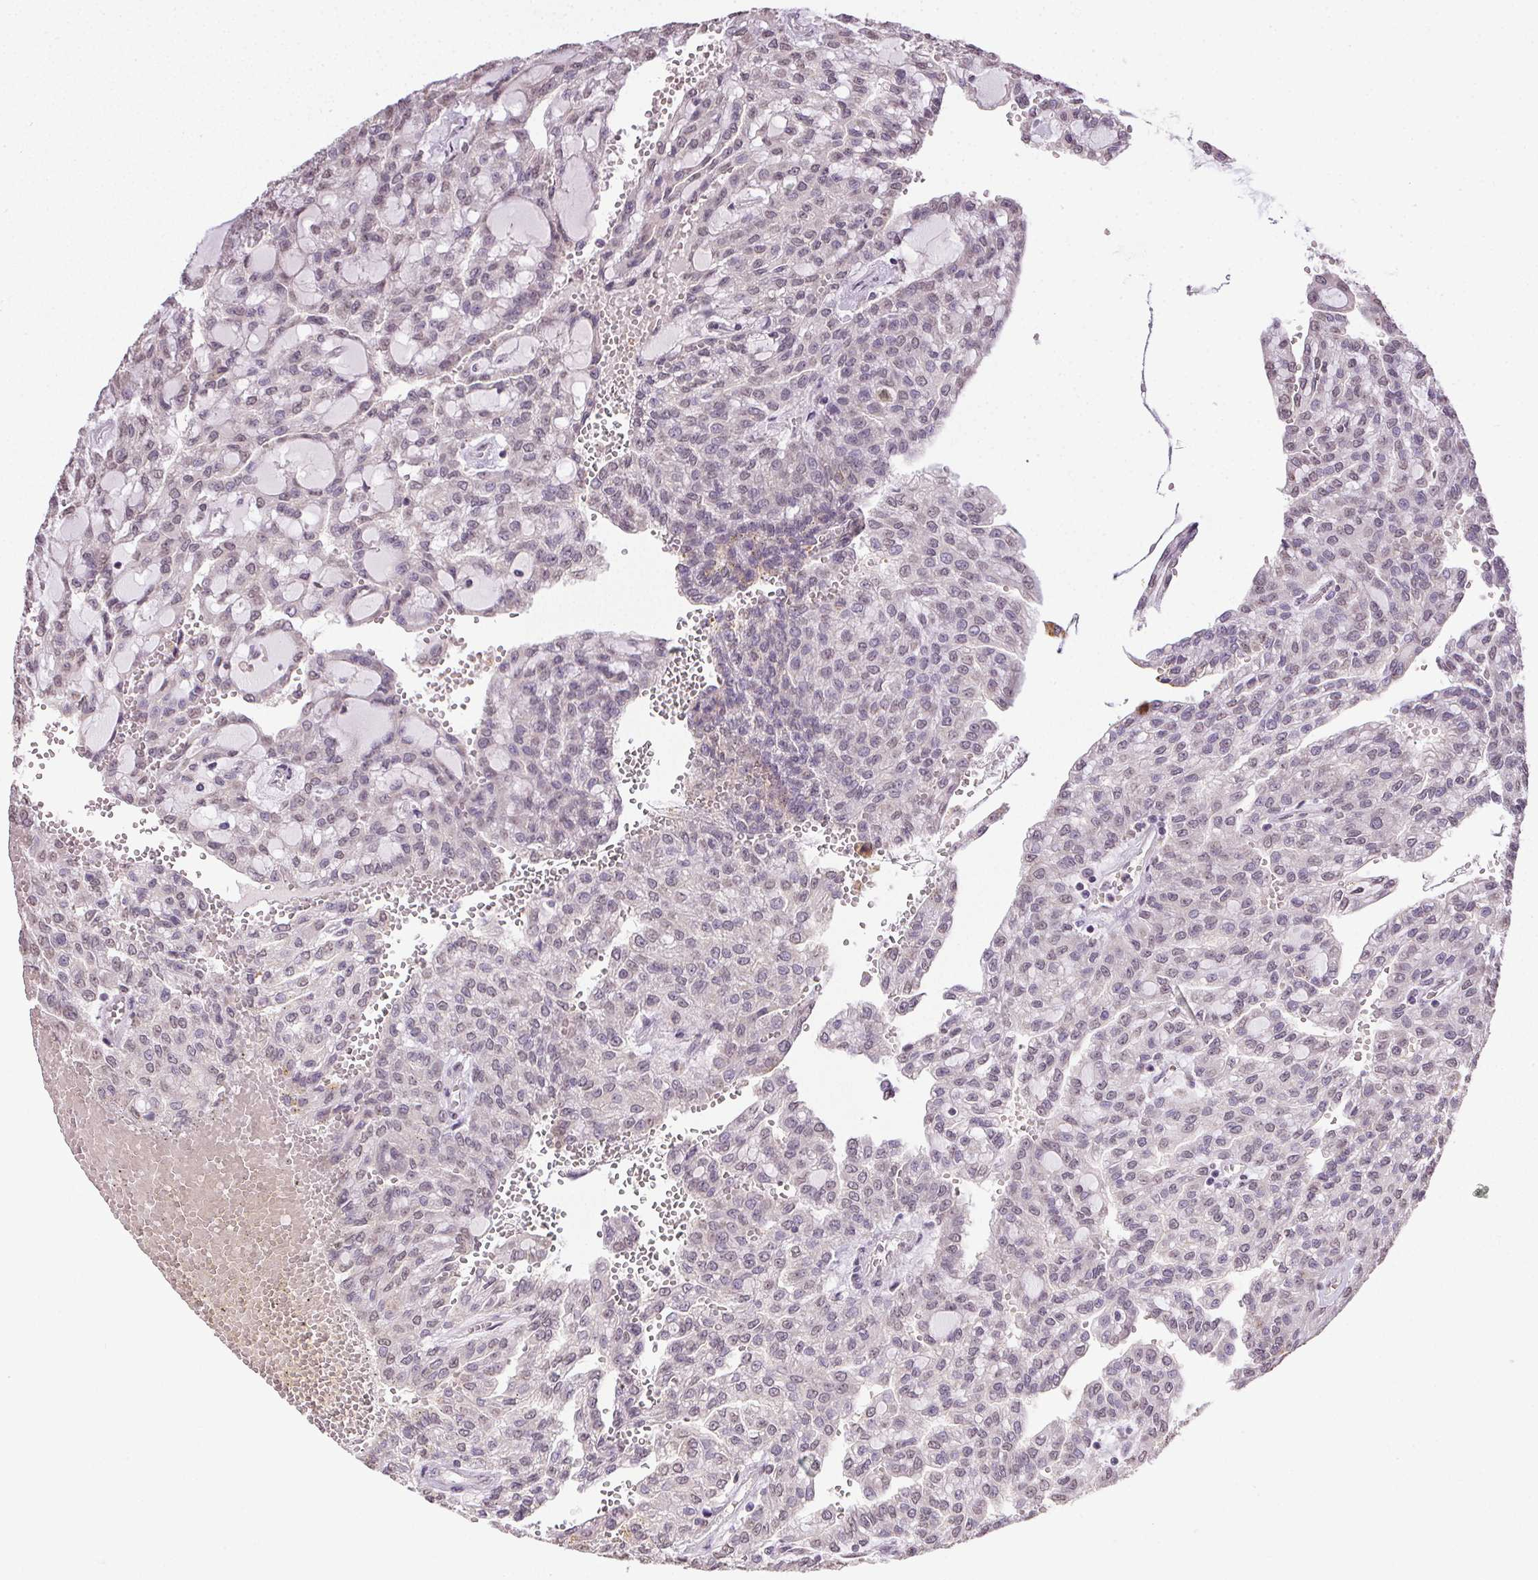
{"staining": {"intensity": "negative", "quantity": "none", "location": "none"}, "tissue": "renal cancer", "cell_type": "Tumor cells", "image_type": "cancer", "snomed": [{"axis": "morphology", "description": "Adenocarcinoma, NOS"}, {"axis": "topography", "description": "Kidney"}], "caption": "This photomicrograph is of renal cancer stained with IHC to label a protein in brown with the nuclei are counter-stained blue. There is no staining in tumor cells.", "gene": "PPP4R4", "patient": {"sex": "male", "age": 63}}